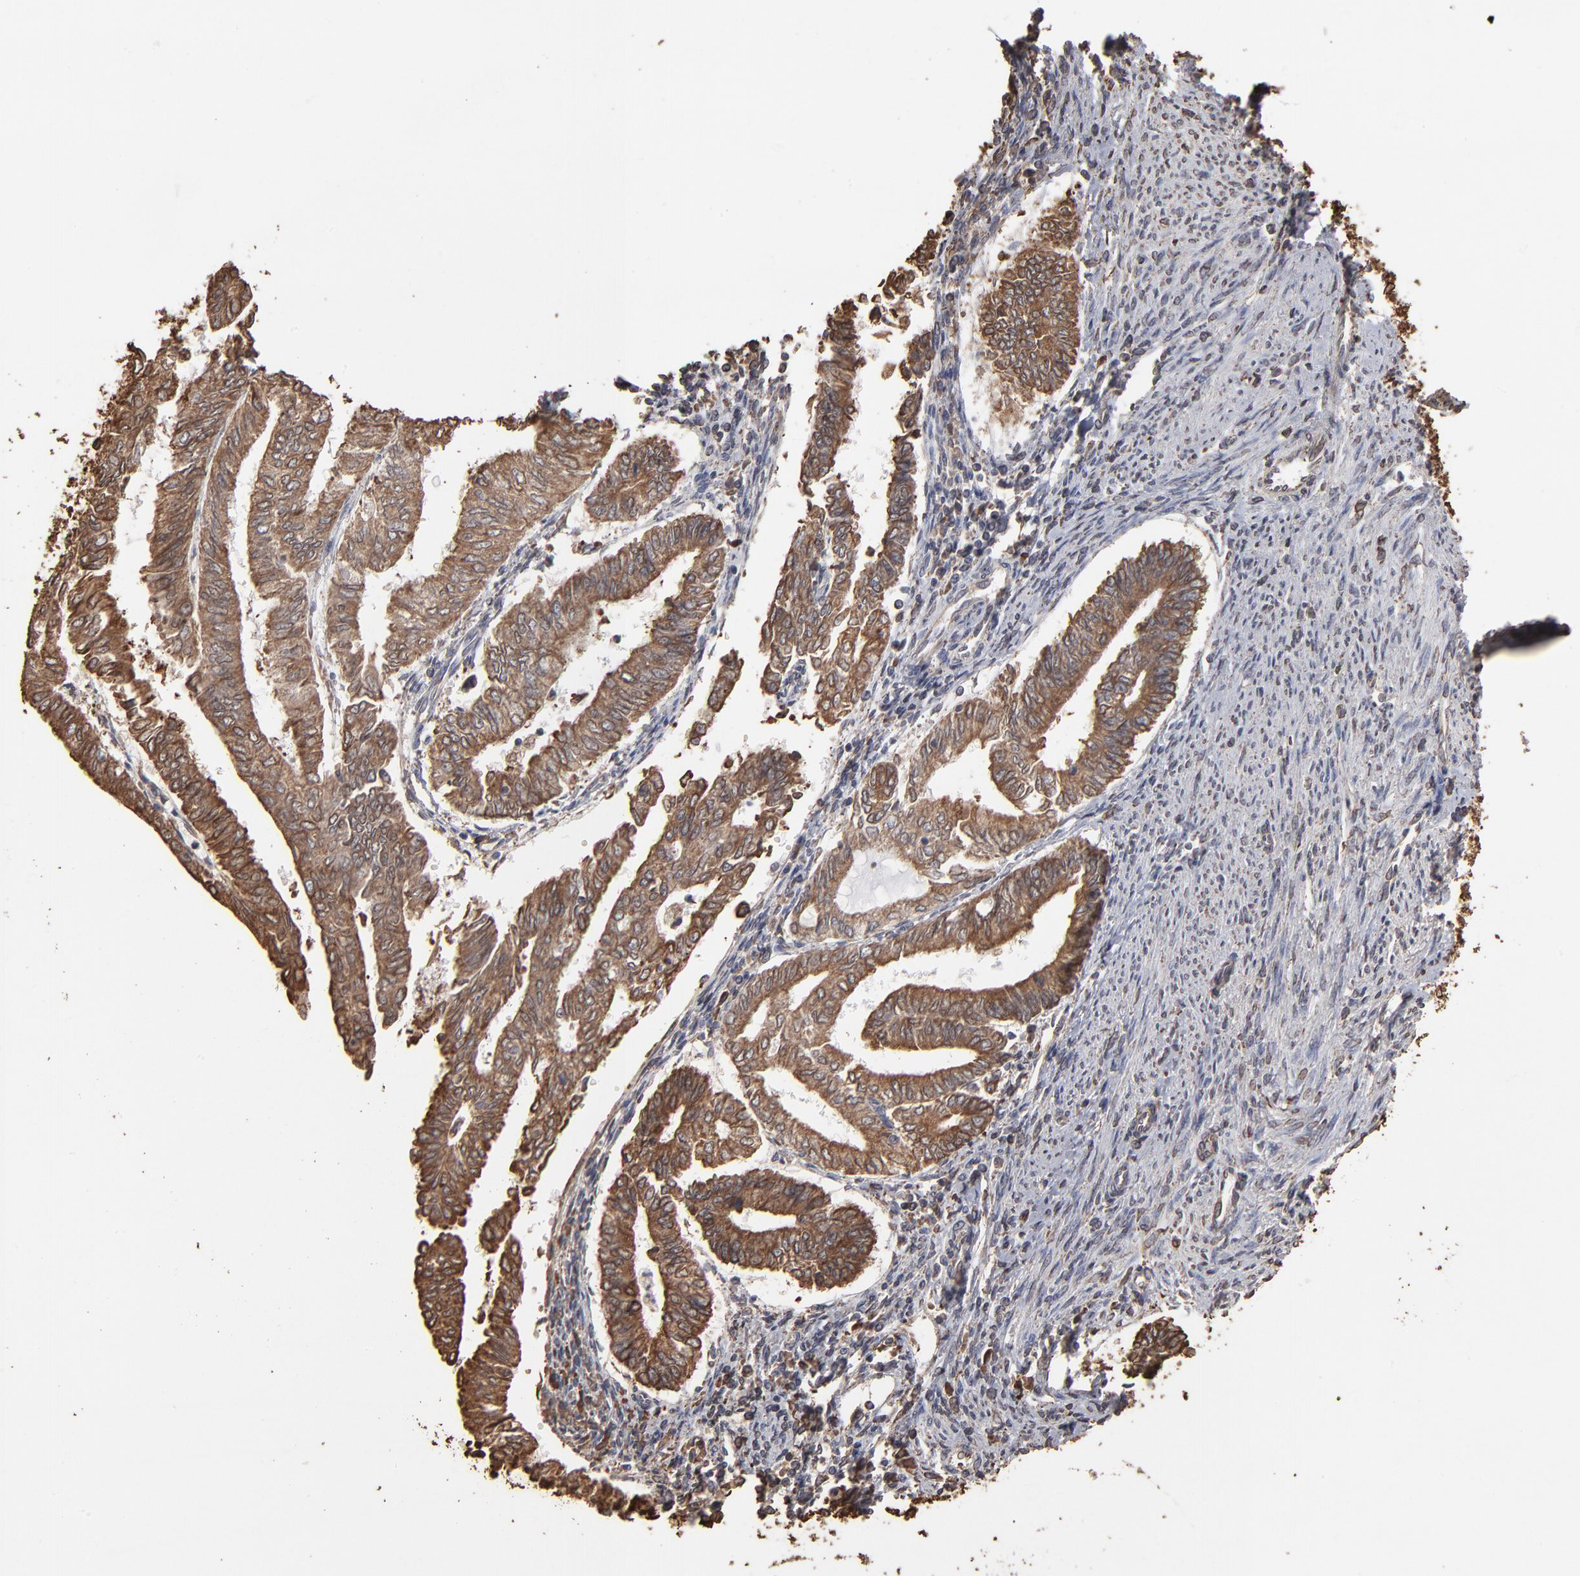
{"staining": {"intensity": "moderate", "quantity": ">75%", "location": "cytoplasmic/membranous"}, "tissue": "endometrial cancer", "cell_type": "Tumor cells", "image_type": "cancer", "snomed": [{"axis": "morphology", "description": "Adenocarcinoma, NOS"}, {"axis": "topography", "description": "Endometrium"}], "caption": "Endometrial adenocarcinoma stained with a protein marker shows moderate staining in tumor cells.", "gene": "PDIA3", "patient": {"sex": "female", "age": 66}}